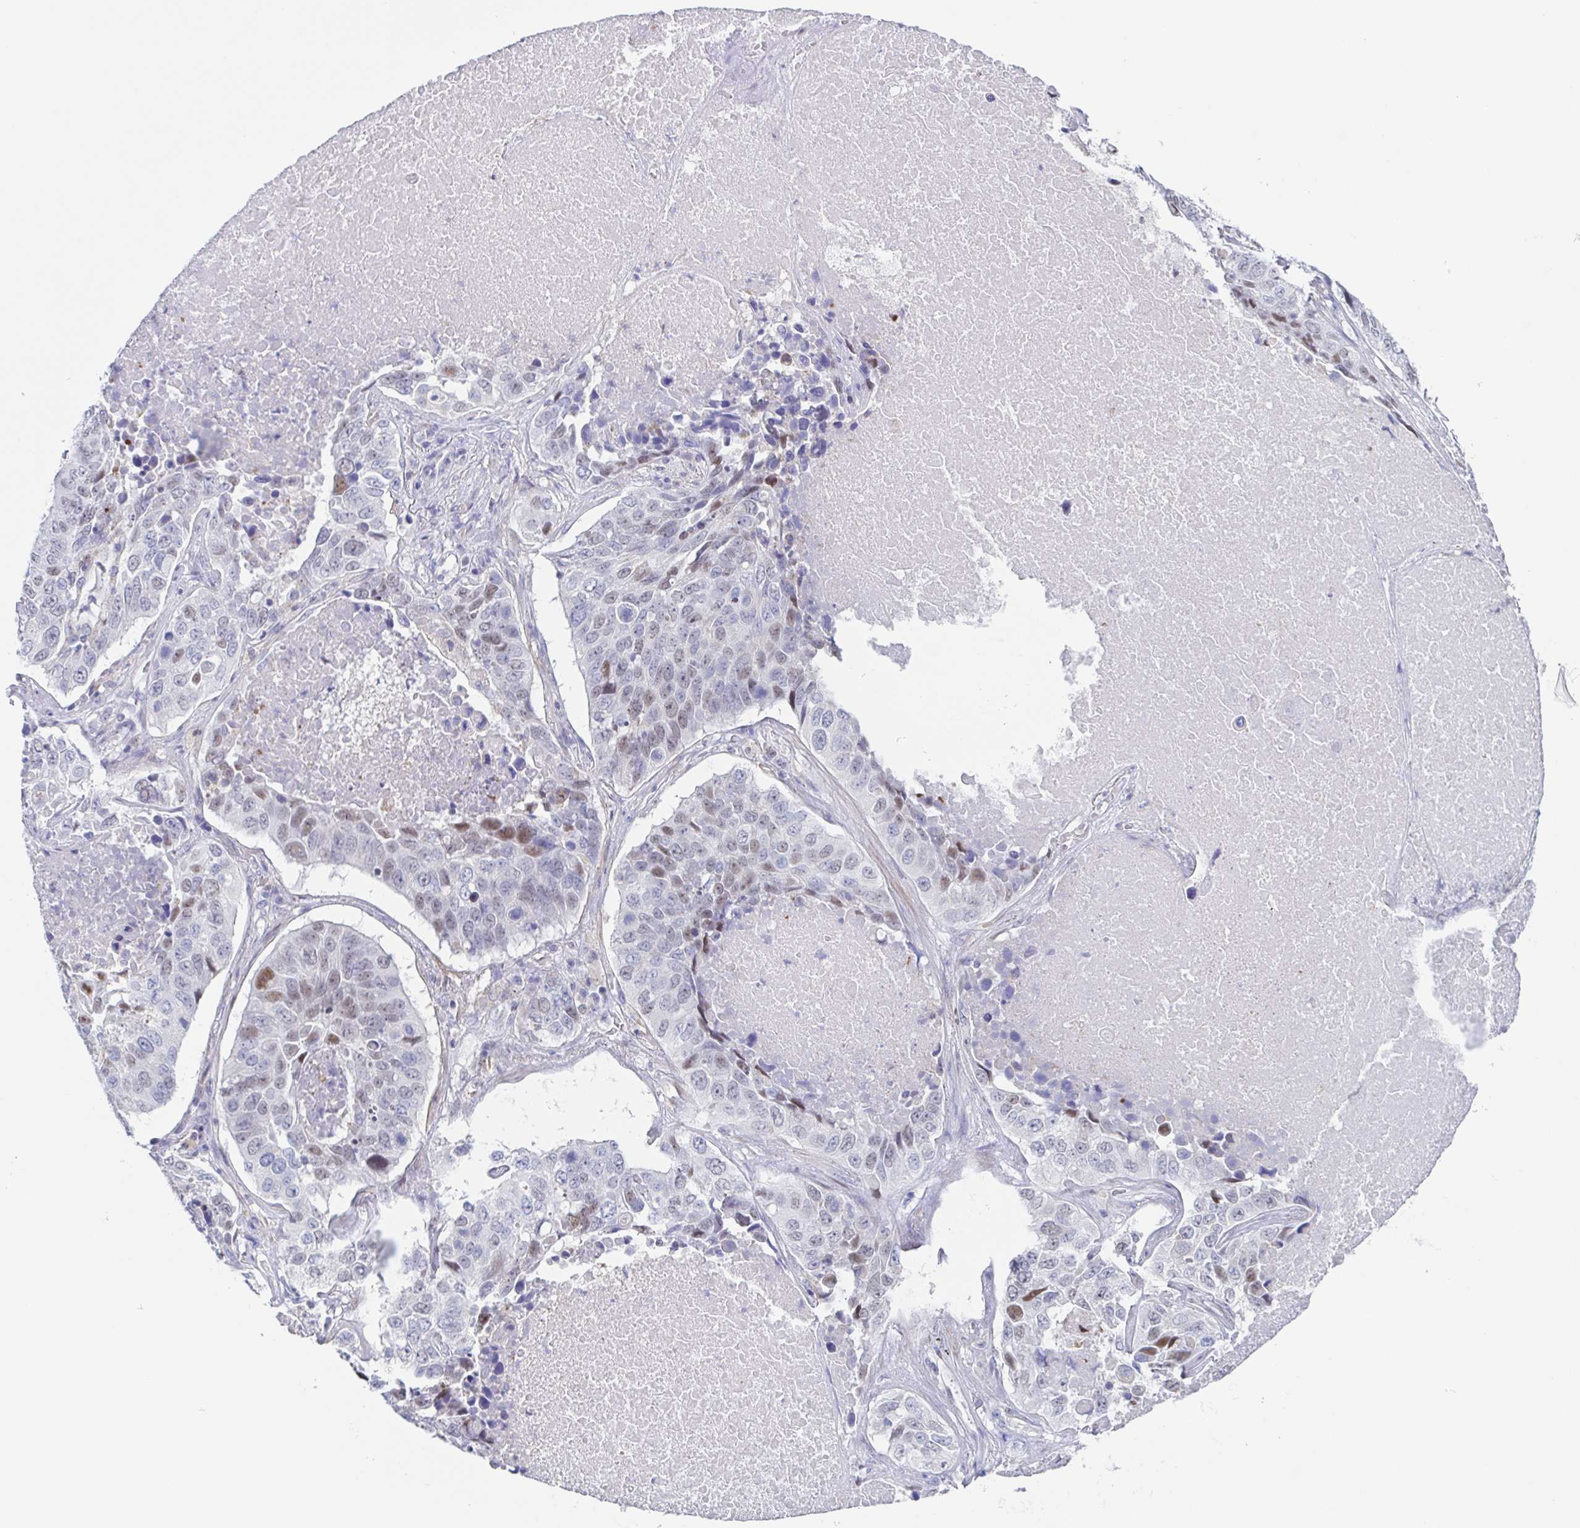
{"staining": {"intensity": "weak", "quantity": "<25%", "location": "nuclear"}, "tissue": "lung cancer", "cell_type": "Tumor cells", "image_type": "cancer", "snomed": [{"axis": "morphology", "description": "Normal tissue, NOS"}, {"axis": "morphology", "description": "Squamous cell carcinoma, NOS"}, {"axis": "topography", "description": "Bronchus"}, {"axis": "topography", "description": "Lung"}], "caption": "IHC of lung squamous cell carcinoma demonstrates no positivity in tumor cells.", "gene": "PBOV1", "patient": {"sex": "male", "age": 64}}